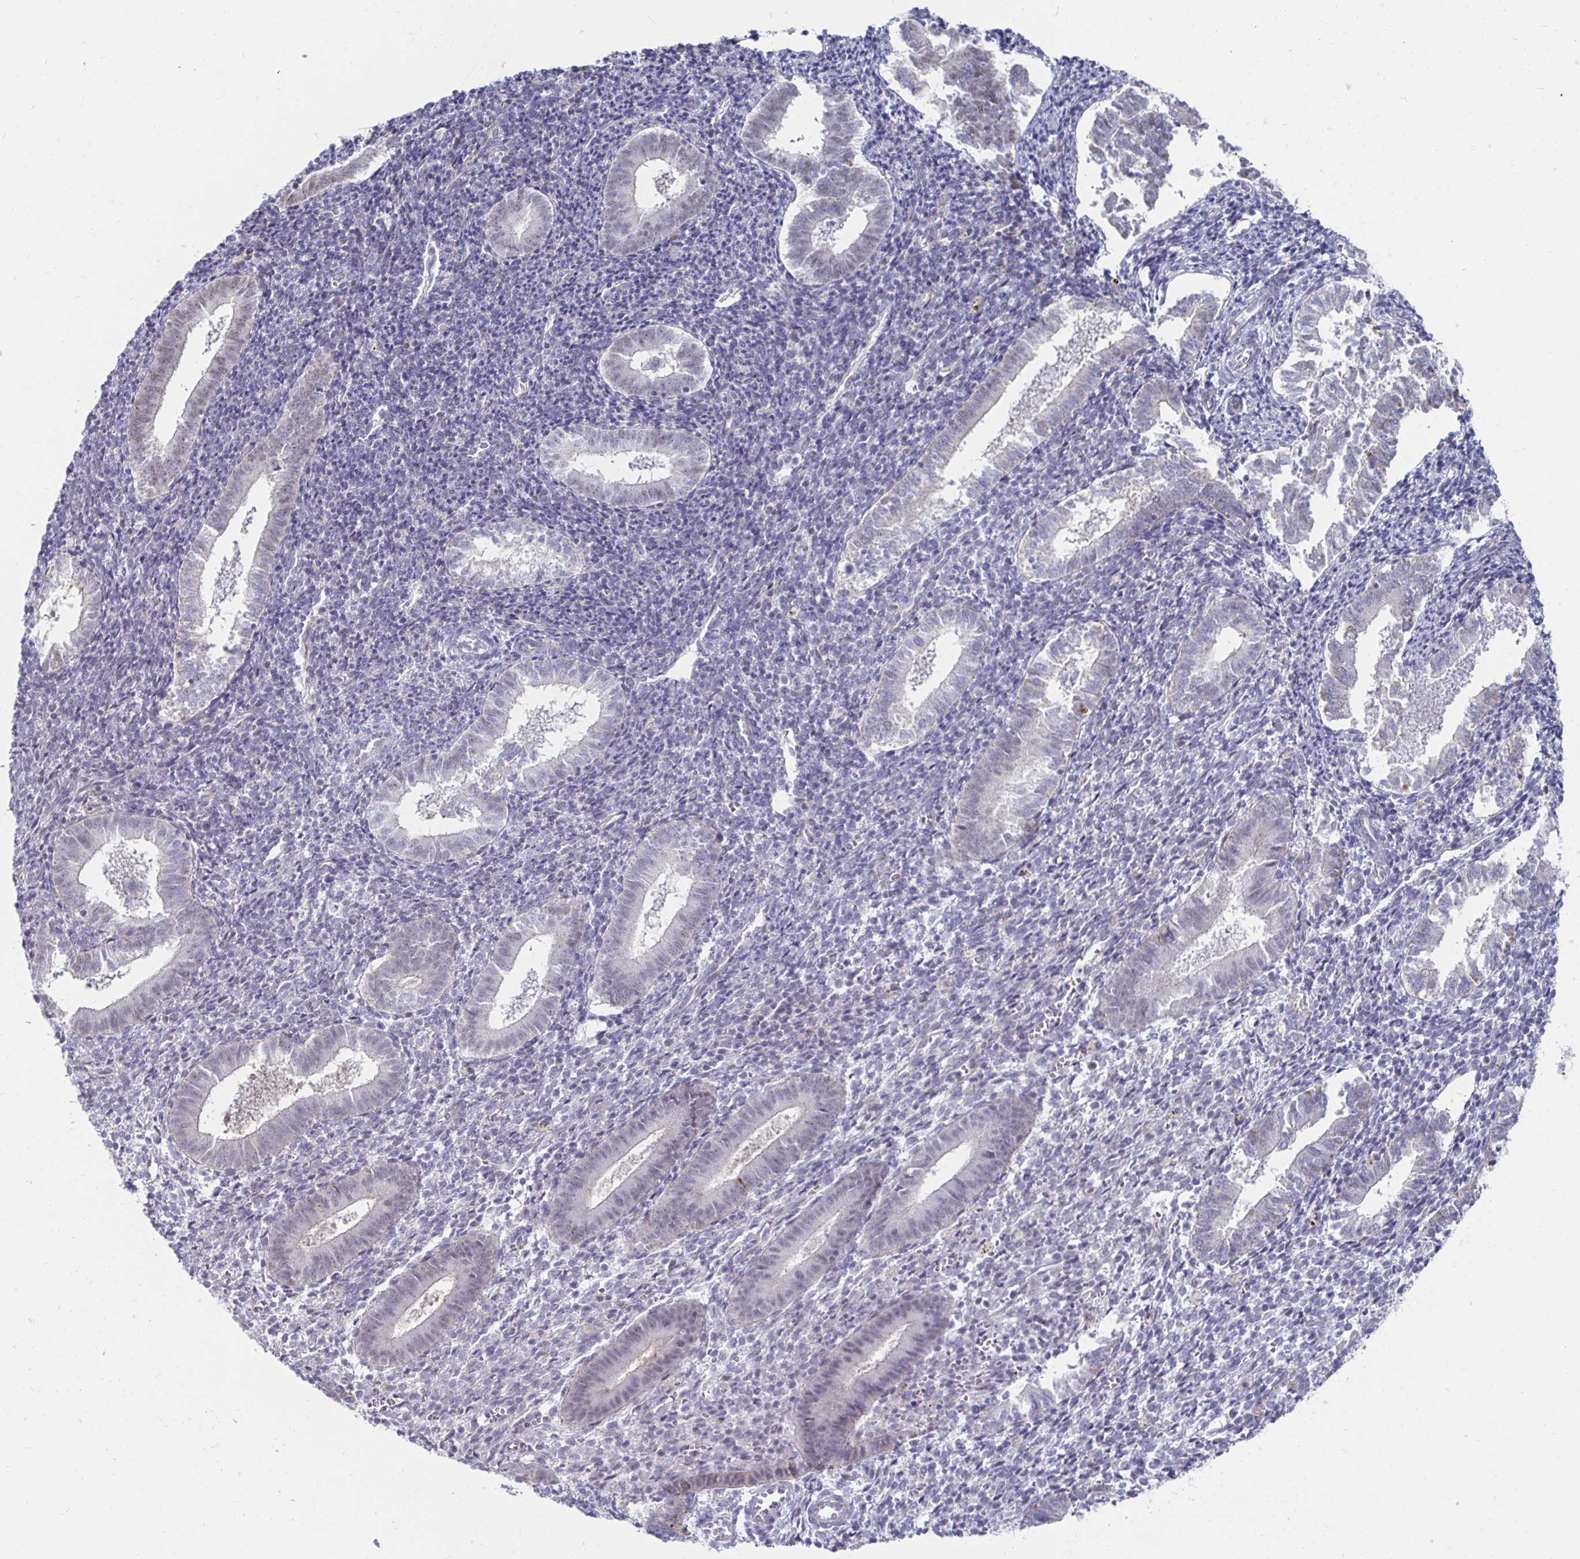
{"staining": {"intensity": "negative", "quantity": "none", "location": "none"}, "tissue": "endometrium", "cell_type": "Cells in endometrial stroma", "image_type": "normal", "snomed": [{"axis": "morphology", "description": "Normal tissue, NOS"}, {"axis": "topography", "description": "Endometrium"}], "caption": "Immunohistochemistry photomicrograph of unremarkable human endometrium stained for a protein (brown), which reveals no staining in cells in endometrial stroma. The staining is performed using DAB brown chromogen with nuclei counter-stained in using hematoxylin.", "gene": "NOCT", "patient": {"sex": "female", "age": 25}}